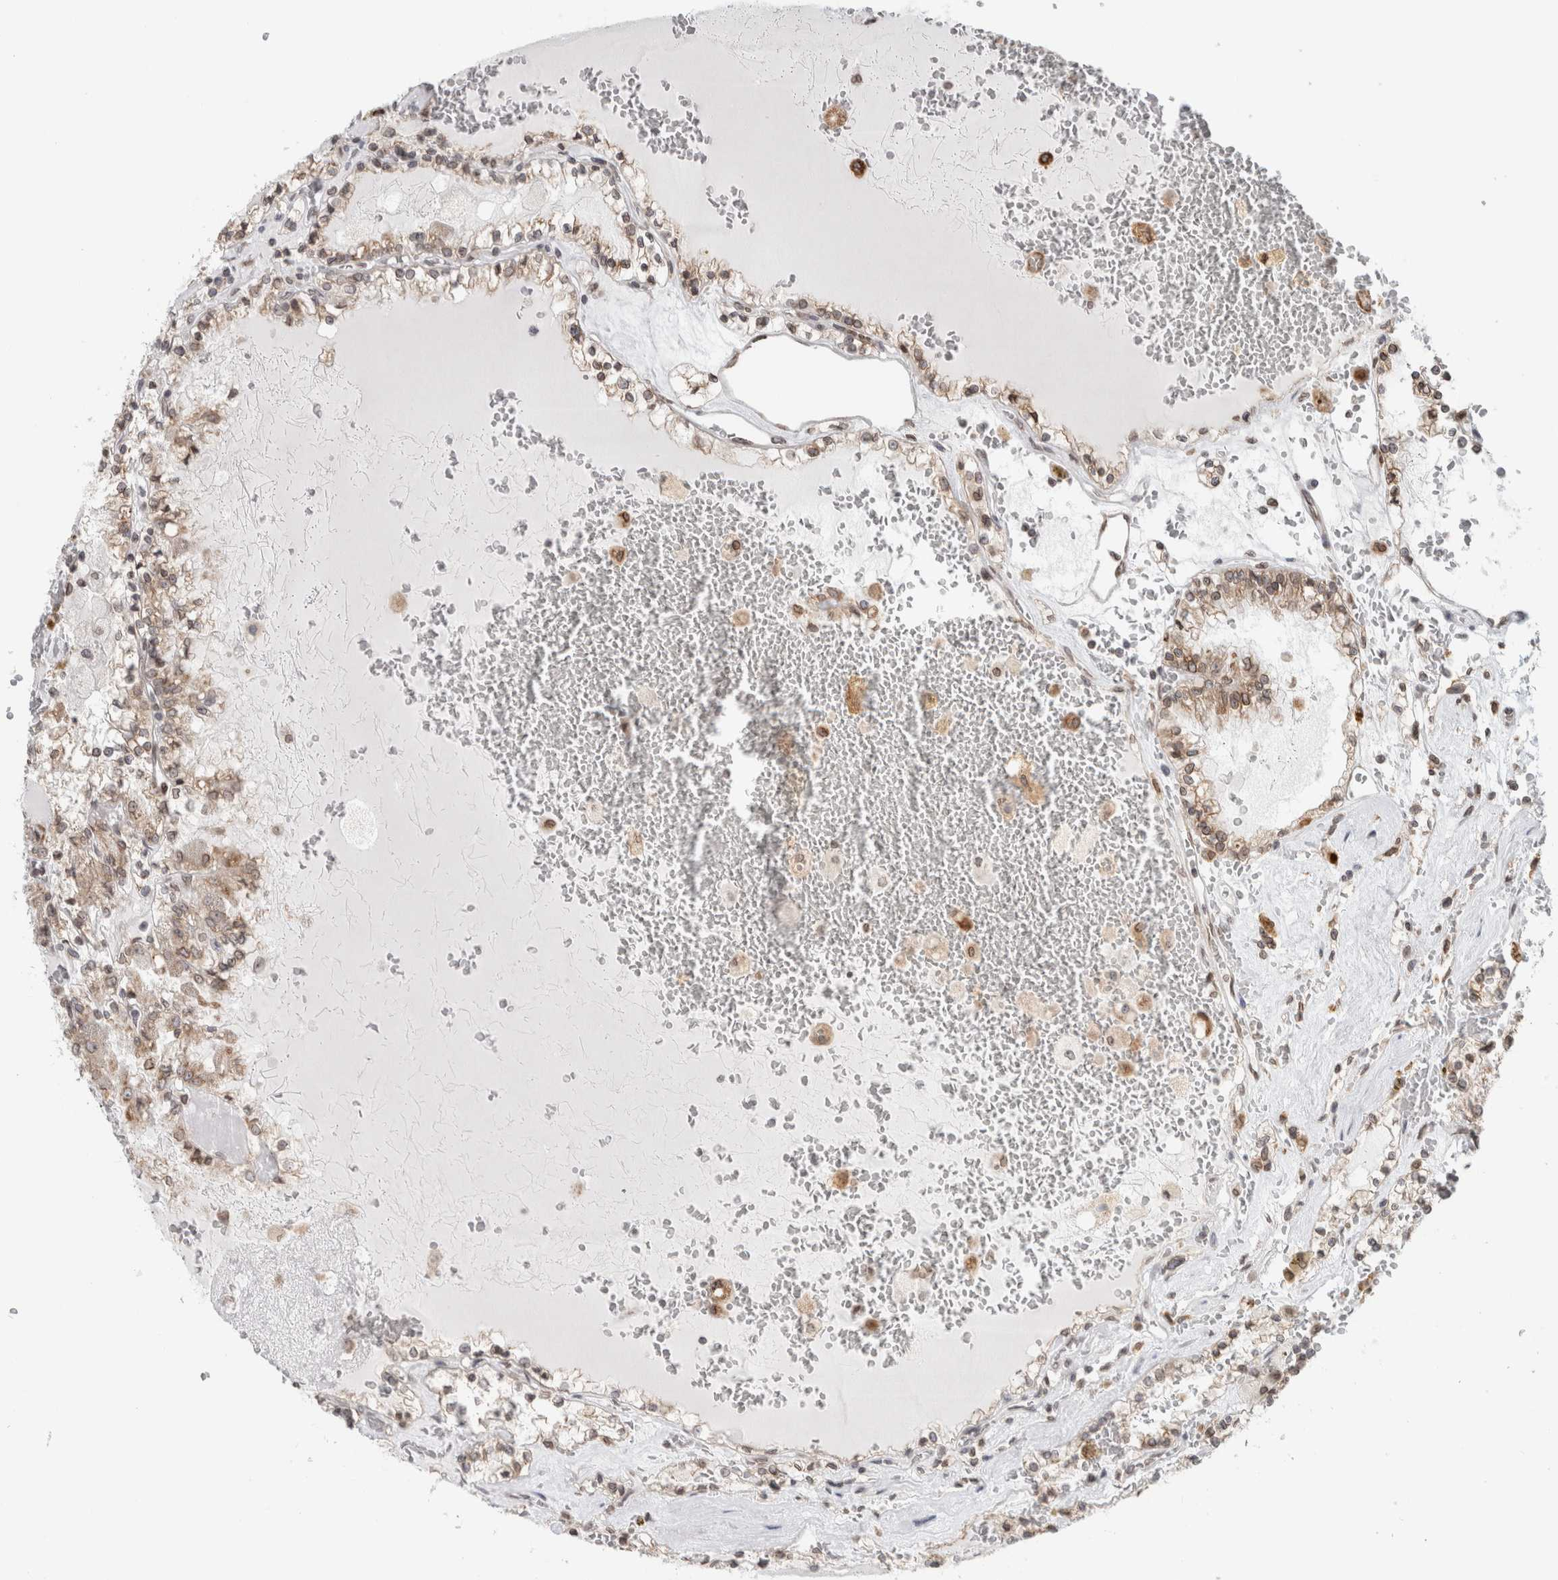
{"staining": {"intensity": "weak", "quantity": ">75%", "location": "cytoplasmic/membranous,nuclear"}, "tissue": "renal cancer", "cell_type": "Tumor cells", "image_type": "cancer", "snomed": [{"axis": "morphology", "description": "Adenocarcinoma, NOS"}, {"axis": "topography", "description": "Kidney"}], "caption": "Immunohistochemistry micrograph of renal adenocarcinoma stained for a protein (brown), which shows low levels of weak cytoplasmic/membranous and nuclear positivity in about >75% of tumor cells.", "gene": "RBMX2", "patient": {"sex": "female", "age": 56}}